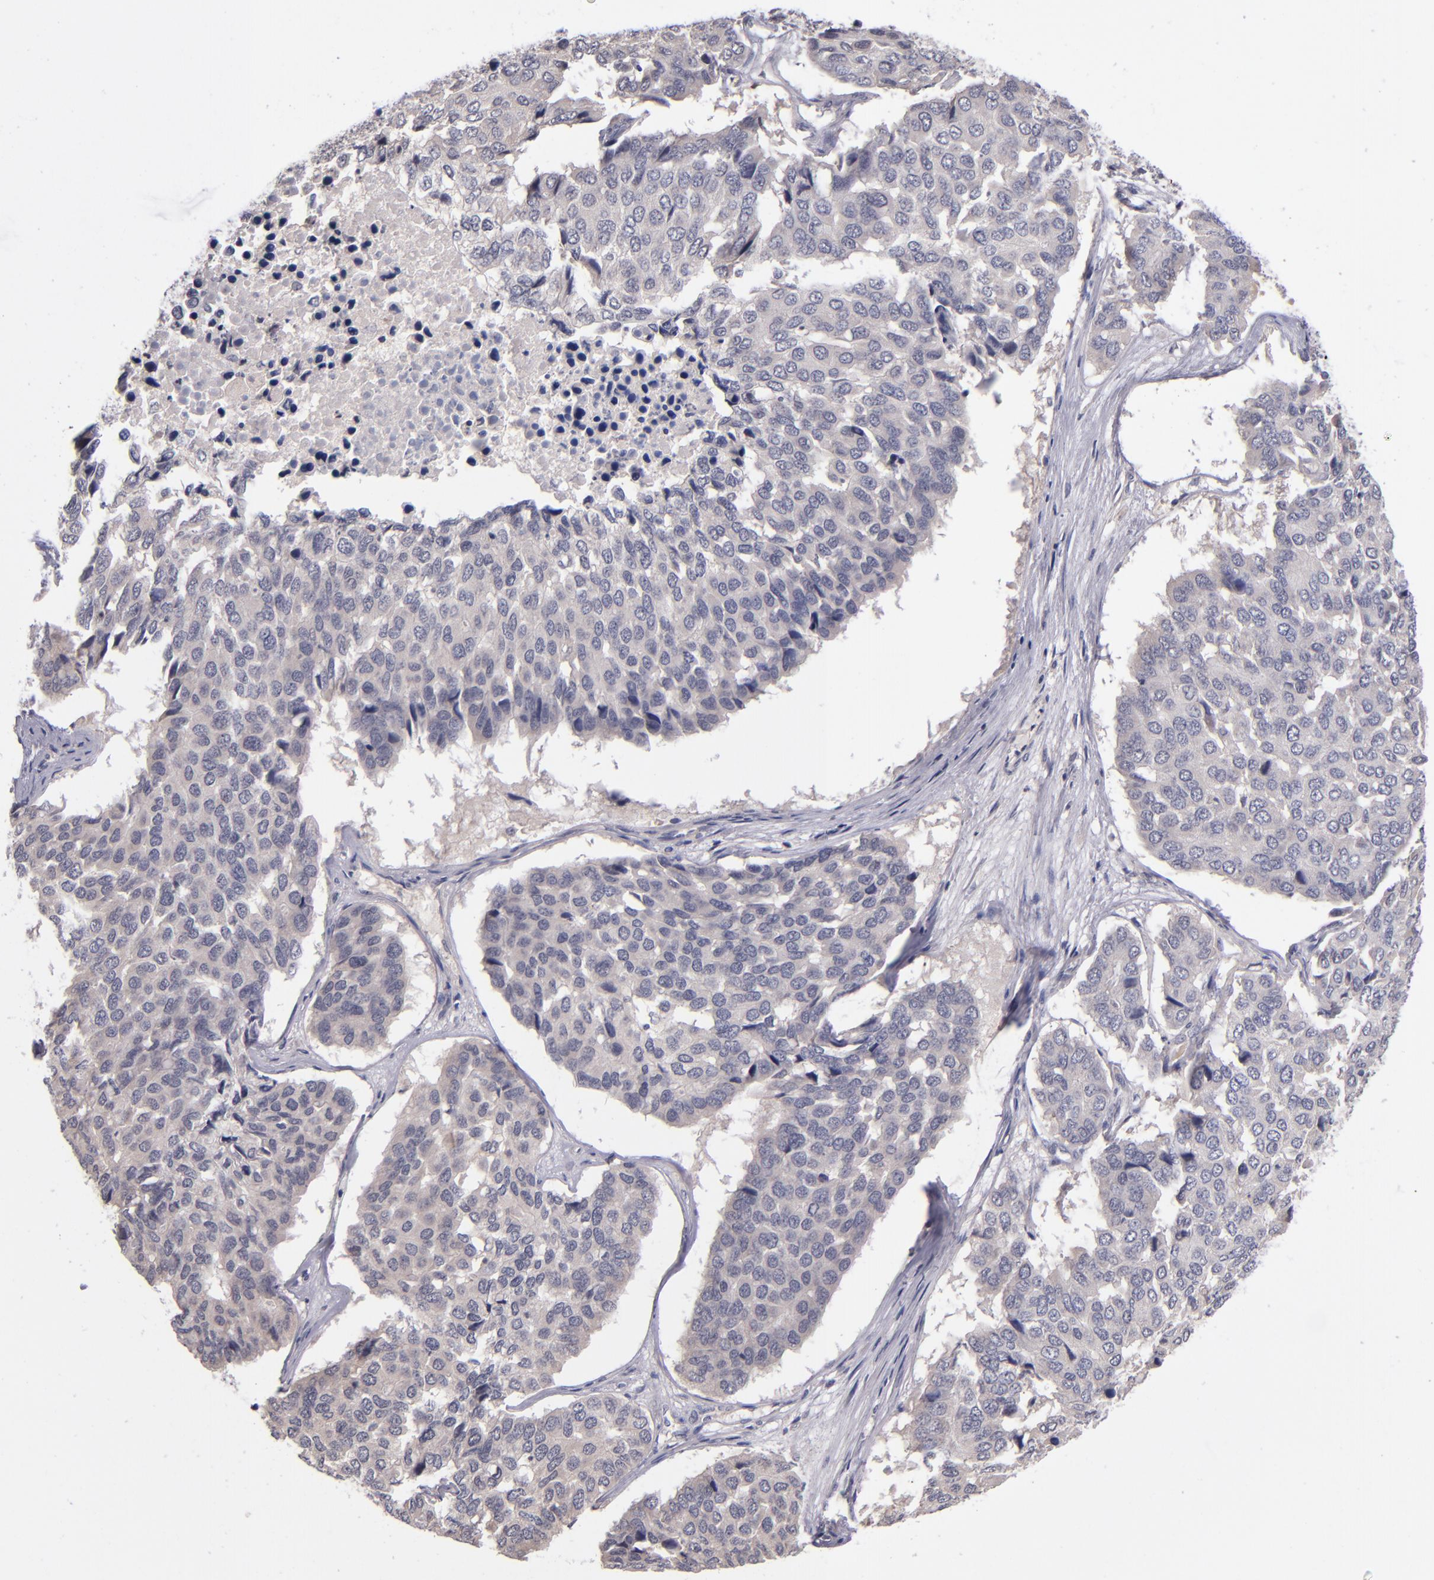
{"staining": {"intensity": "negative", "quantity": "none", "location": "none"}, "tissue": "pancreatic cancer", "cell_type": "Tumor cells", "image_type": "cancer", "snomed": [{"axis": "morphology", "description": "Adenocarcinoma, NOS"}, {"axis": "topography", "description": "Pancreas"}], "caption": "The image shows no staining of tumor cells in adenocarcinoma (pancreatic).", "gene": "TSC2", "patient": {"sex": "male", "age": 50}}